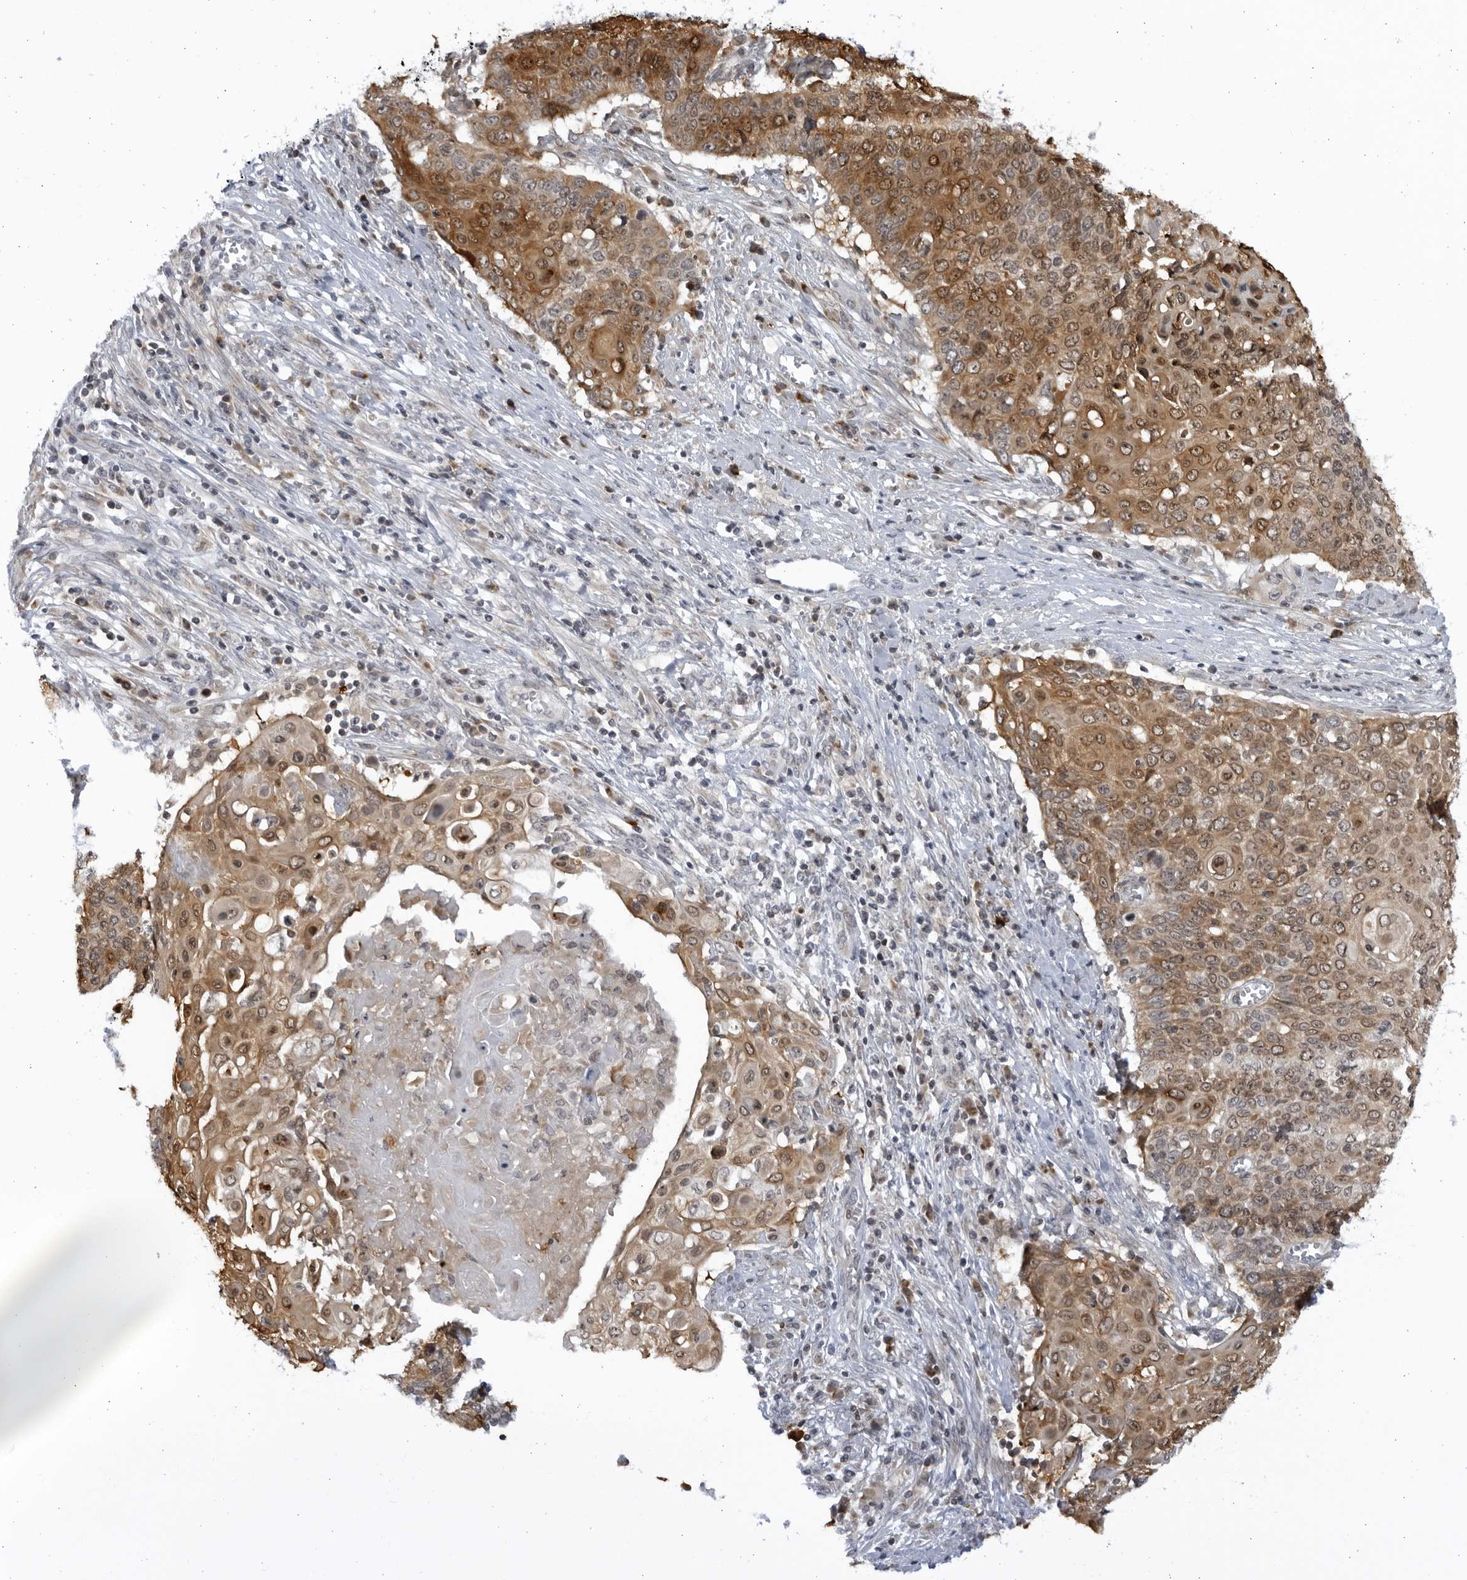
{"staining": {"intensity": "moderate", "quantity": ">75%", "location": "cytoplasmic/membranous,nuclear"}, "tissue": "cervical cancer", "cell_type": "Tumor cells", "image_type": "cancer", "snomed": [{"axis": "morphology", "description": "Squamous cell carcinoma, NOS"}, {"axis": "topography", "description": "Cervix"}], "caption": "Immunohistochemical staining of squamous cell carcinoma (cervical) shows moderate cytoplasmic/membranous and nuclear protein positivity in about >75% of tumor cells. (Brightfield microscopy of DAB IHC at high magnification).", "gene": "SLC25A22", "patient": {"sex": "female", "age": 39}}